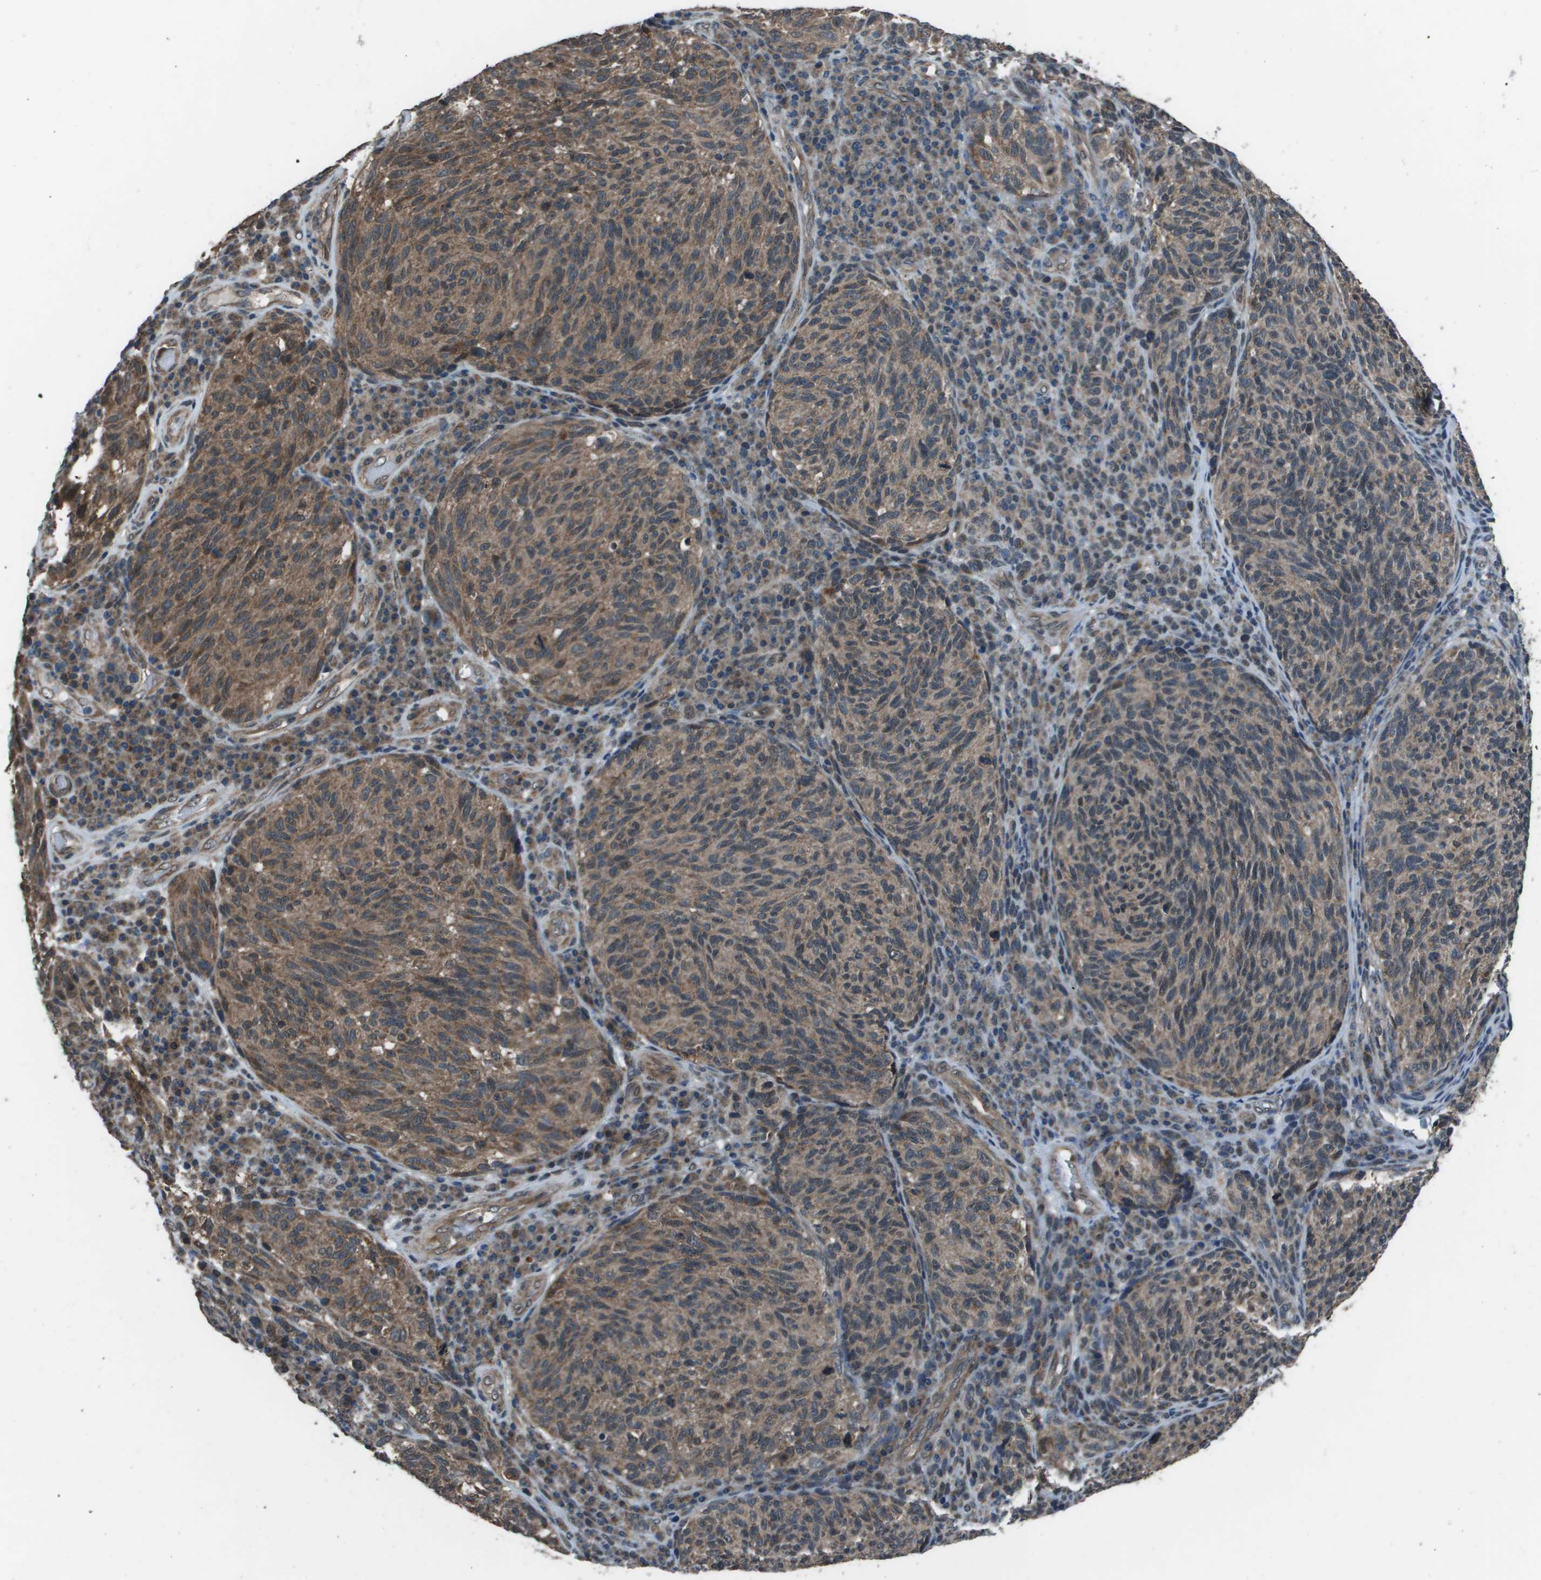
{"staining": {"intensity": "moderate", "quantity": ">75%", "location": "cytoplasmic/membranous"}, "tissue": "melanoma", "cell_type": "Tumor cells", "image_type": "cancer", "snomed": [{"axis": "morphology", "description": "Malignant melanoma, NOS"}, {"axis": "topography", "description": "Skin"}], "caption": "This histopathology image demonstrates IHC staining of malignant melanoma, with medium moderate cytoplasmic/membranous positivity in about >75% of tumor cells.", "gene": "PPFIA1", "patient": {"sex": "female", "age": 73}}